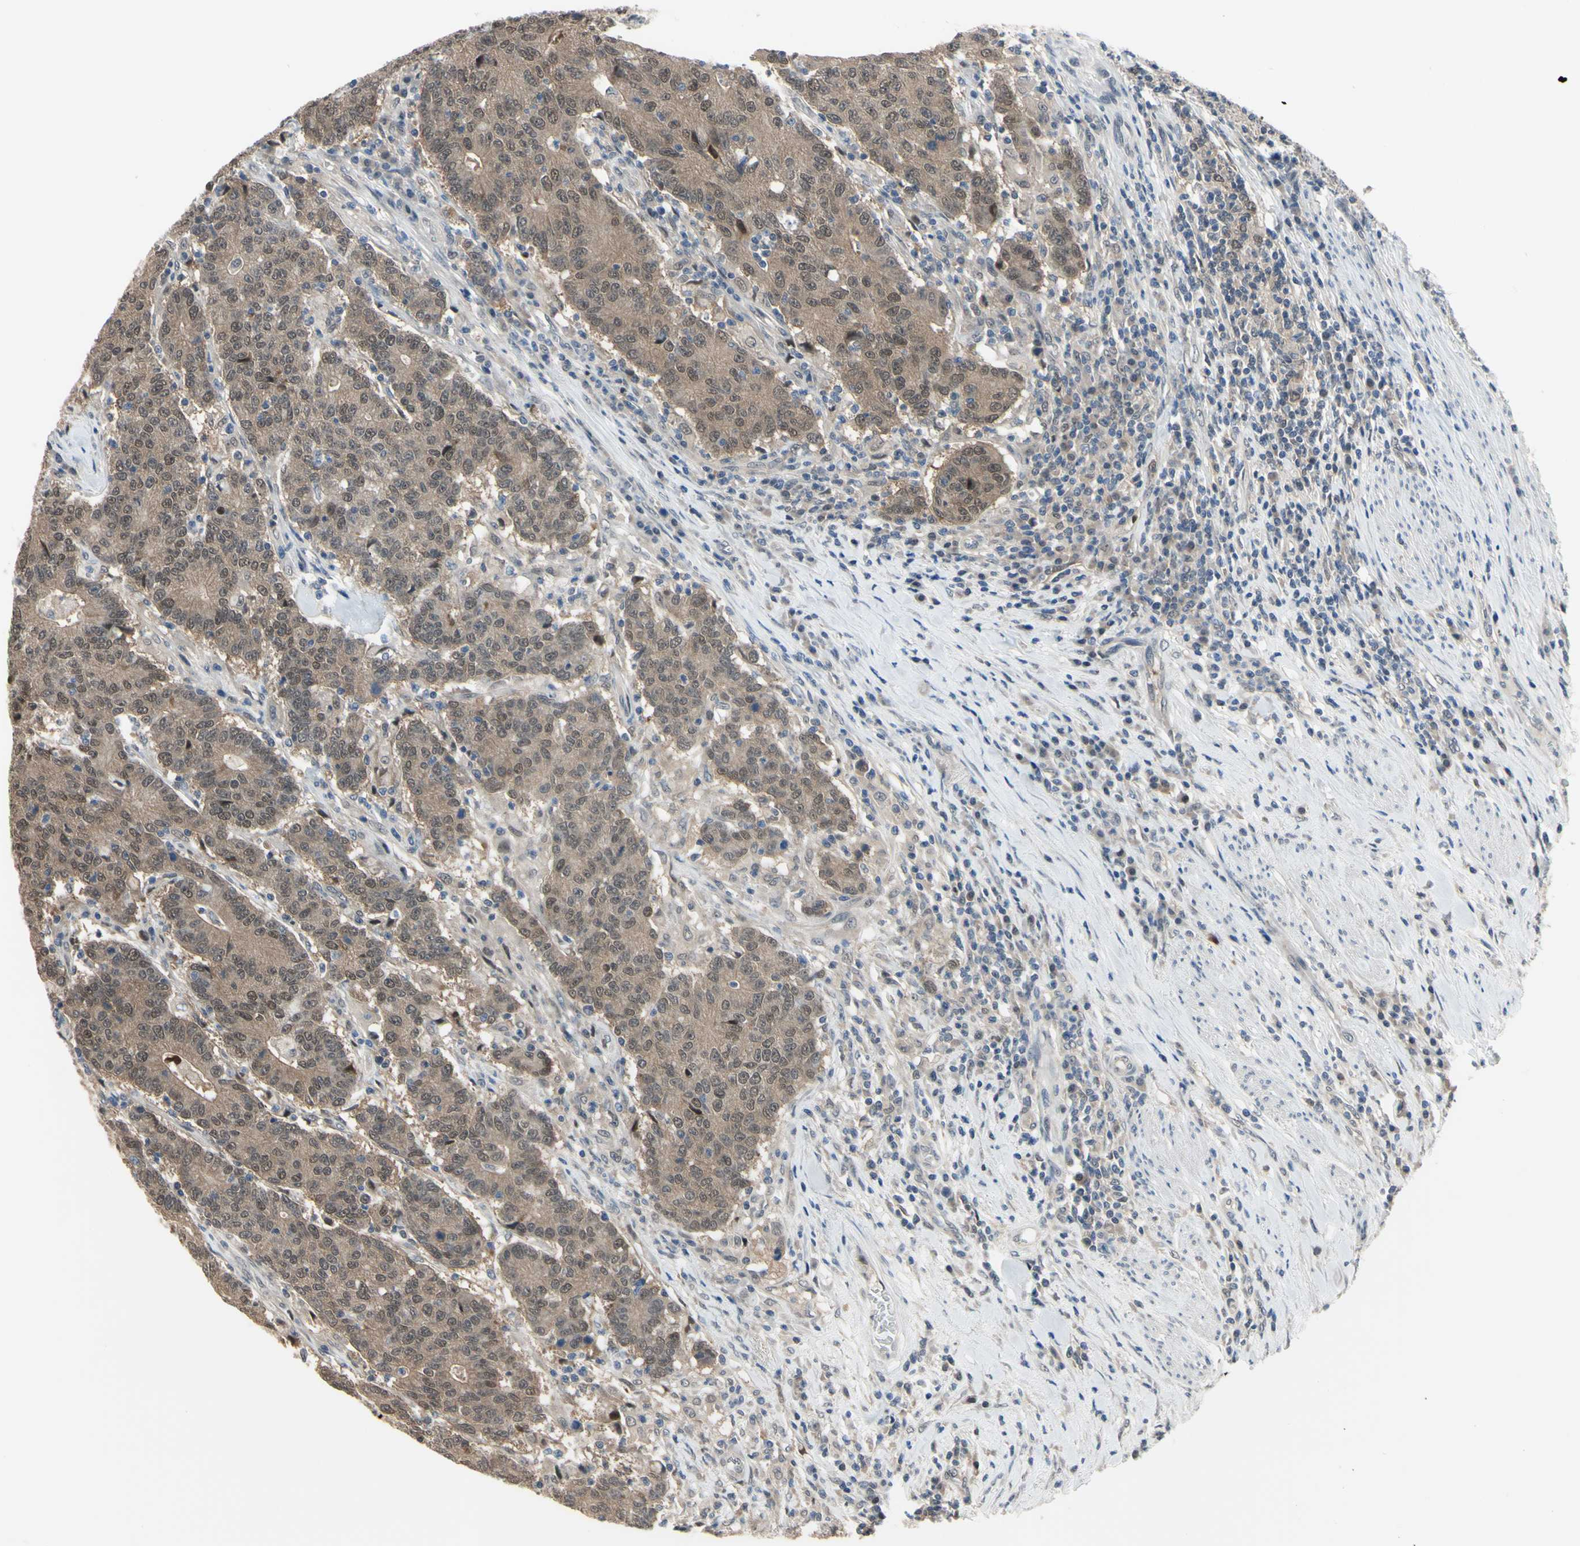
{"staining": {"intensity": "moderate", "quantity": ">75%", "location": "cytoplasmic/membranous,nuclear"}, "tissue": "colorectal cancer", "cell_type": "Tumor cells", "image_type": "cancer", "snomed": [{"axis": "morphology", "description": "Normal tissue, NOS"}, {"axis": "morphology", "description": "Adenocarcinoma, NOS"}, {"axis": "topography", "description": "Colon"}], "caption": "About >75% of tumor cells in human colorectal adenocarcinoma reveal moderate cytoplasmic/membranous and nuclear protein staining as visualized by brown immunohistochemical staining.", "gene": "HSPA4", "patient": {"sex": "female", "age": 75}}